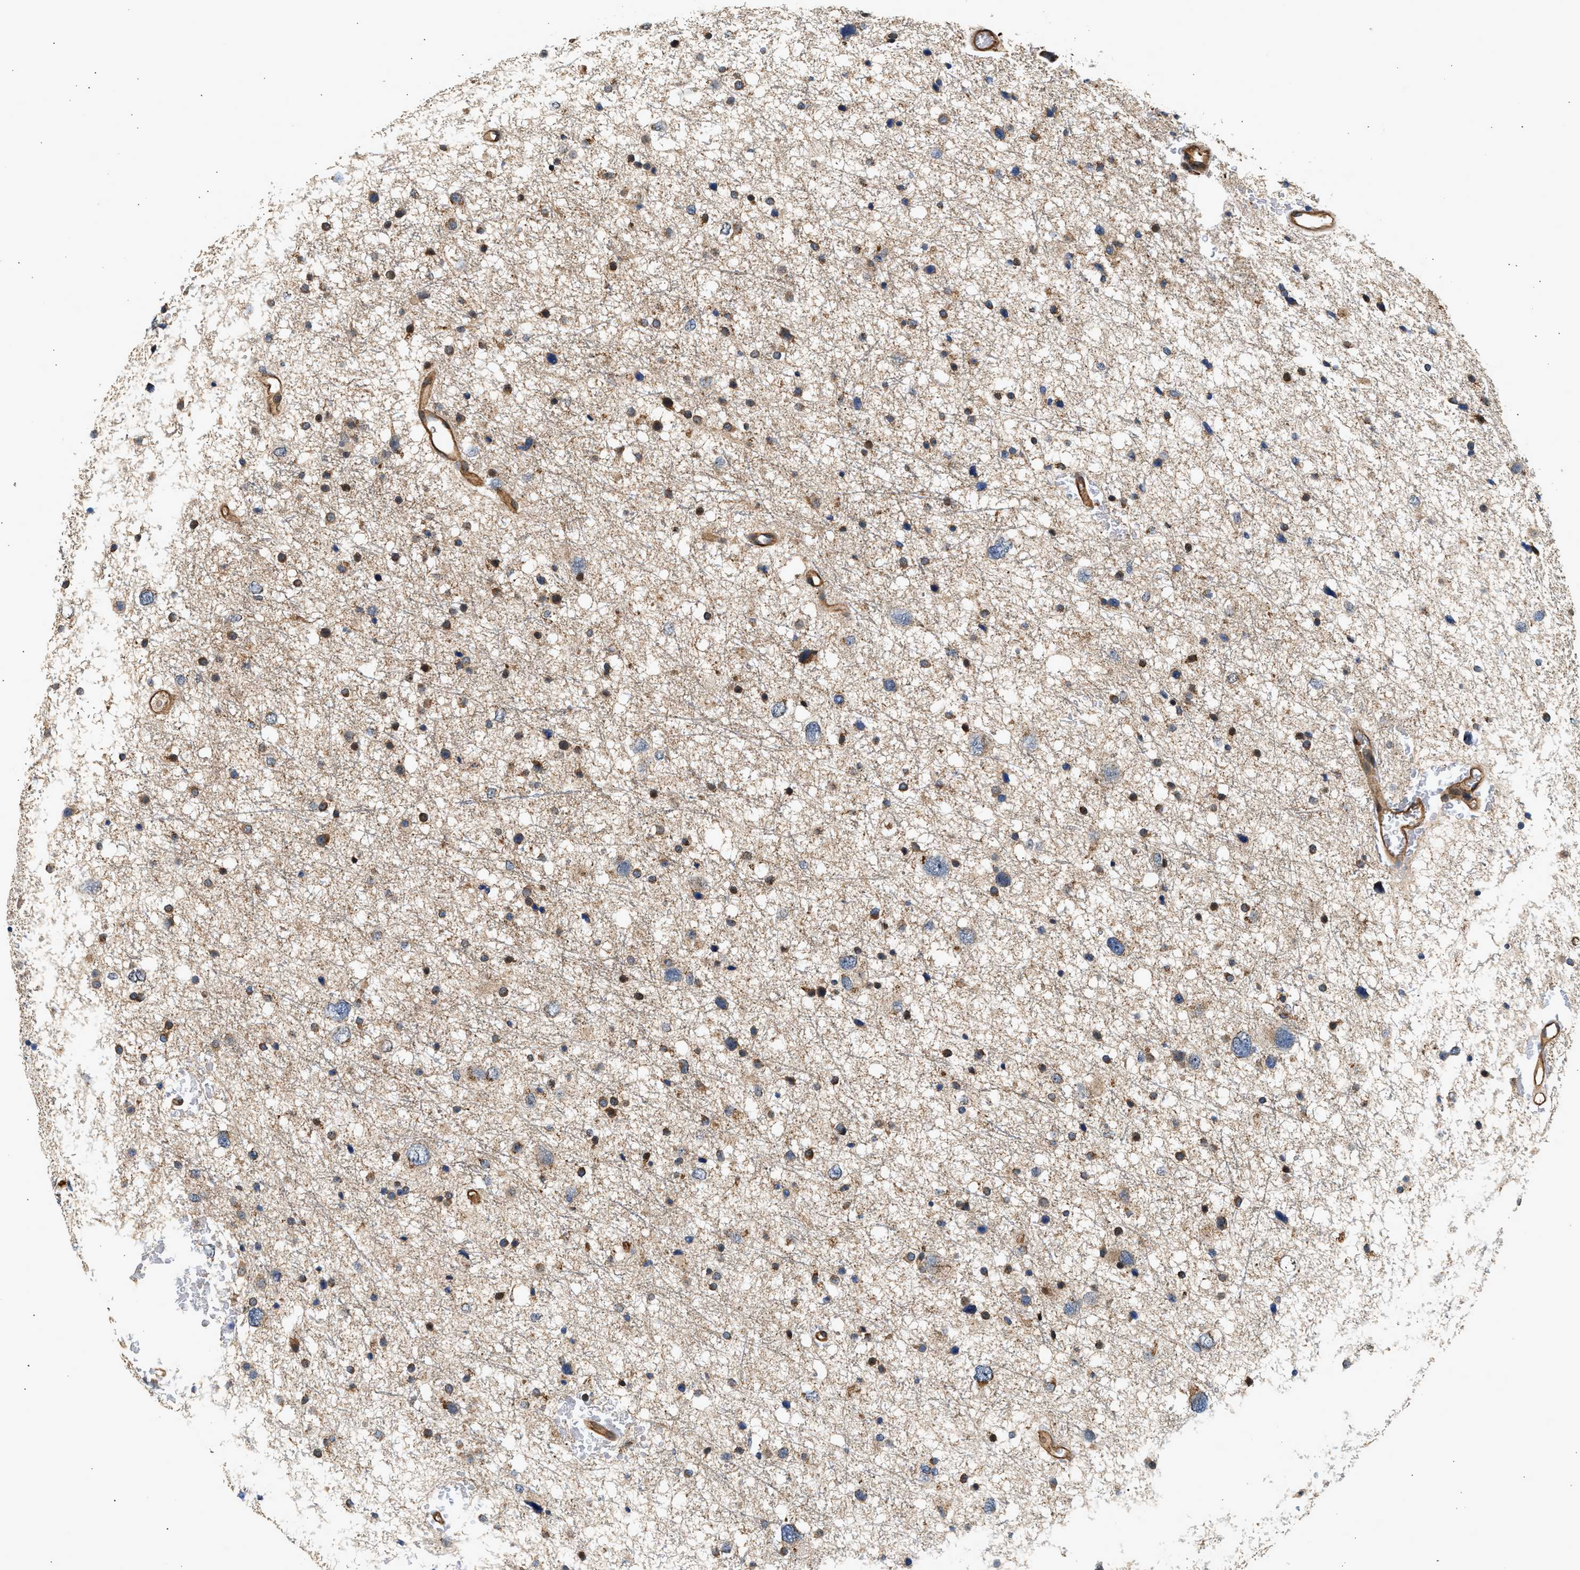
{"staining": {"intensity": "moderate", "quantity": "25%-75%", "location": "cytoplasmic/membranous"}, "tissue": "glioma", "cell_type": "Tumor cells", "image_type": "cancer", "snomed": [{"axis": "morphology", "description": "Glioma, malignant, Low grade"}, {"axis": "topography", "description": "Brain"}], "caption": "Human malignant low-grade glioma stained with a brown dye shows moderate cytoplasmic/membranous positive expression in approximately 25%-75% of tumor cells.", "gene": "DUSP14", "patient": {"sex": "female", "age": 37}}